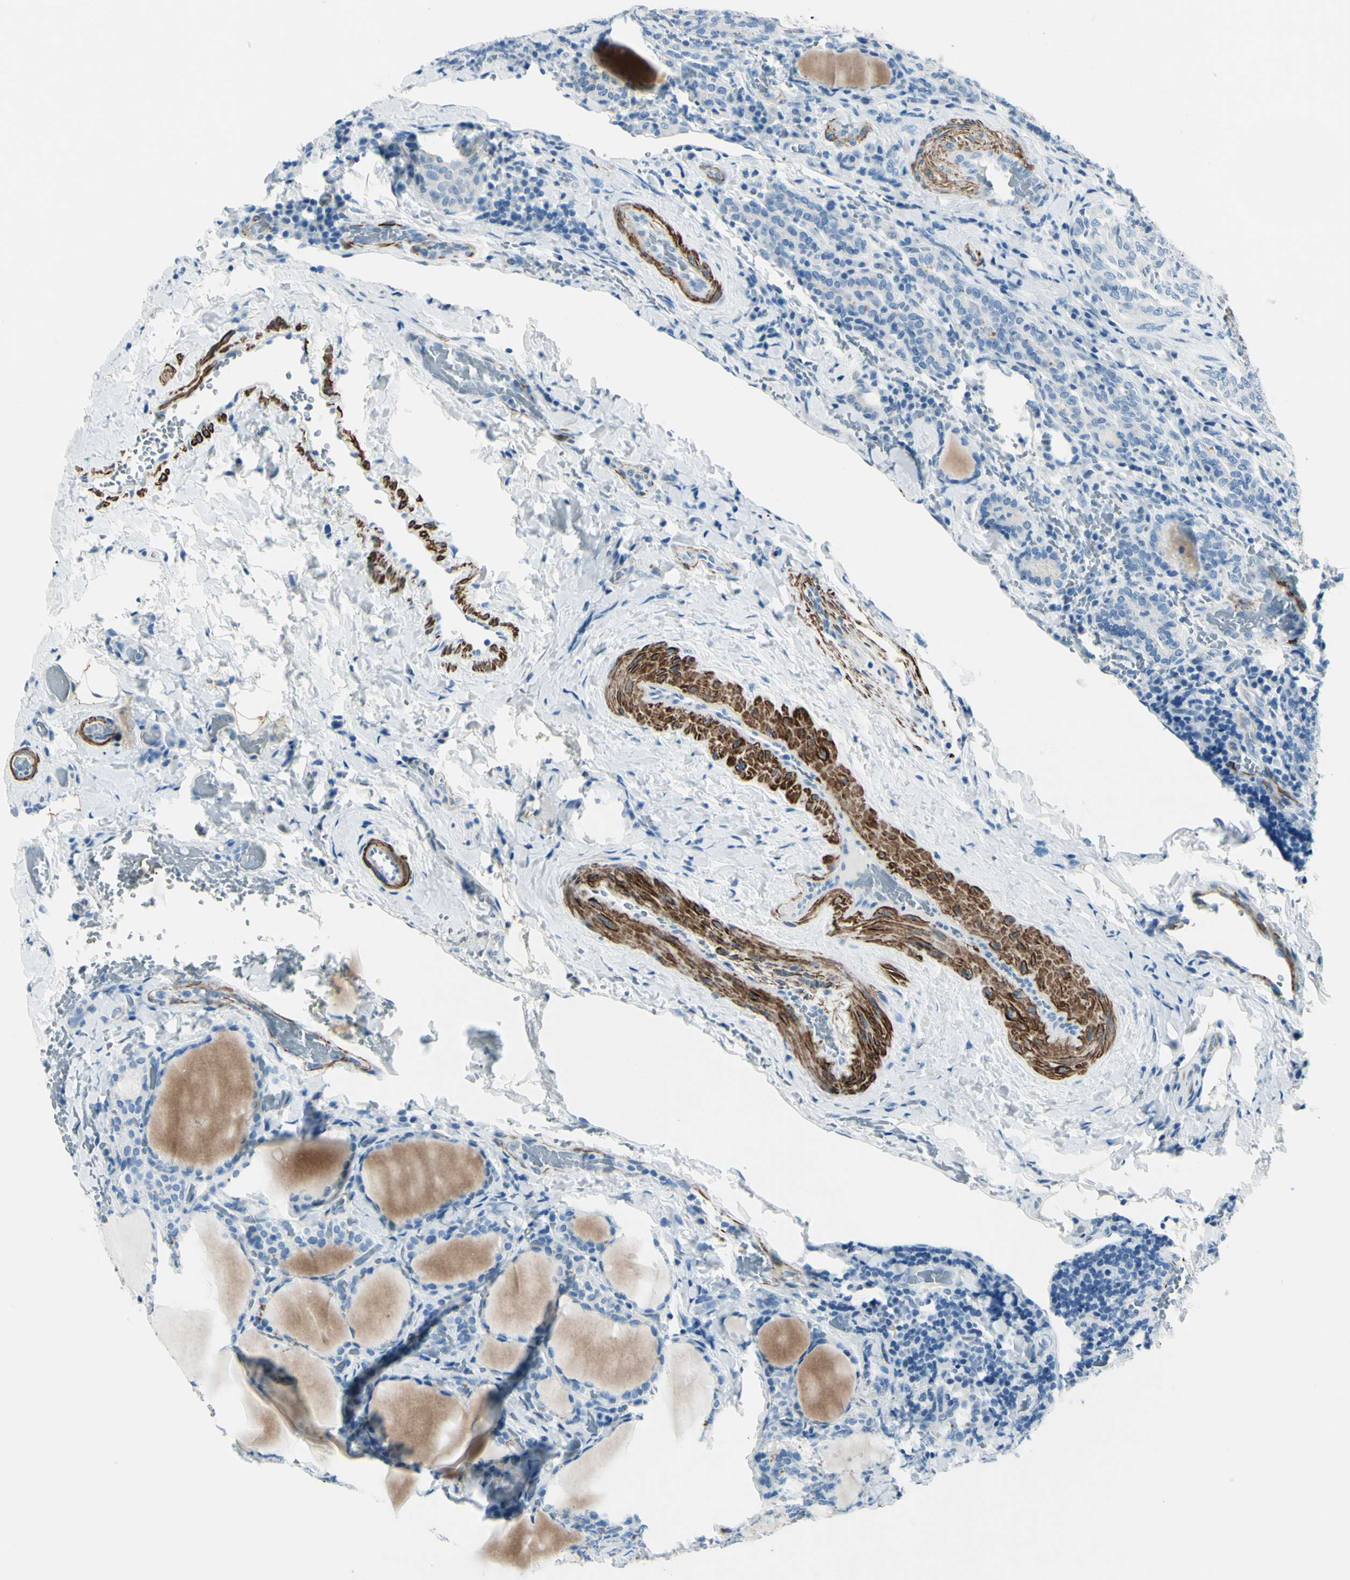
{"staining": {"intensity": "negative", "quantity": "none", "location": "none"}, "tissue": "thyroid cancer", "cell_type": "Tumor cells", "image_type": "cancer", "snomed": [{"axis": "morphology", "description": "Normal tissue, NOS"}, {"axis": "morphology", "description": "Papillary adenocarcinoma, NOS"}, {"axis": "topography", "description": "Thyroid gland"}], "caption": "High power microscopy photomicrograph of an immunohistochemistry (IHC) image of thyroid cancer, revealing no significant staining in tumor cells.", "gene": "CDH15", "patient": {"sex": "female", "age": 30}}